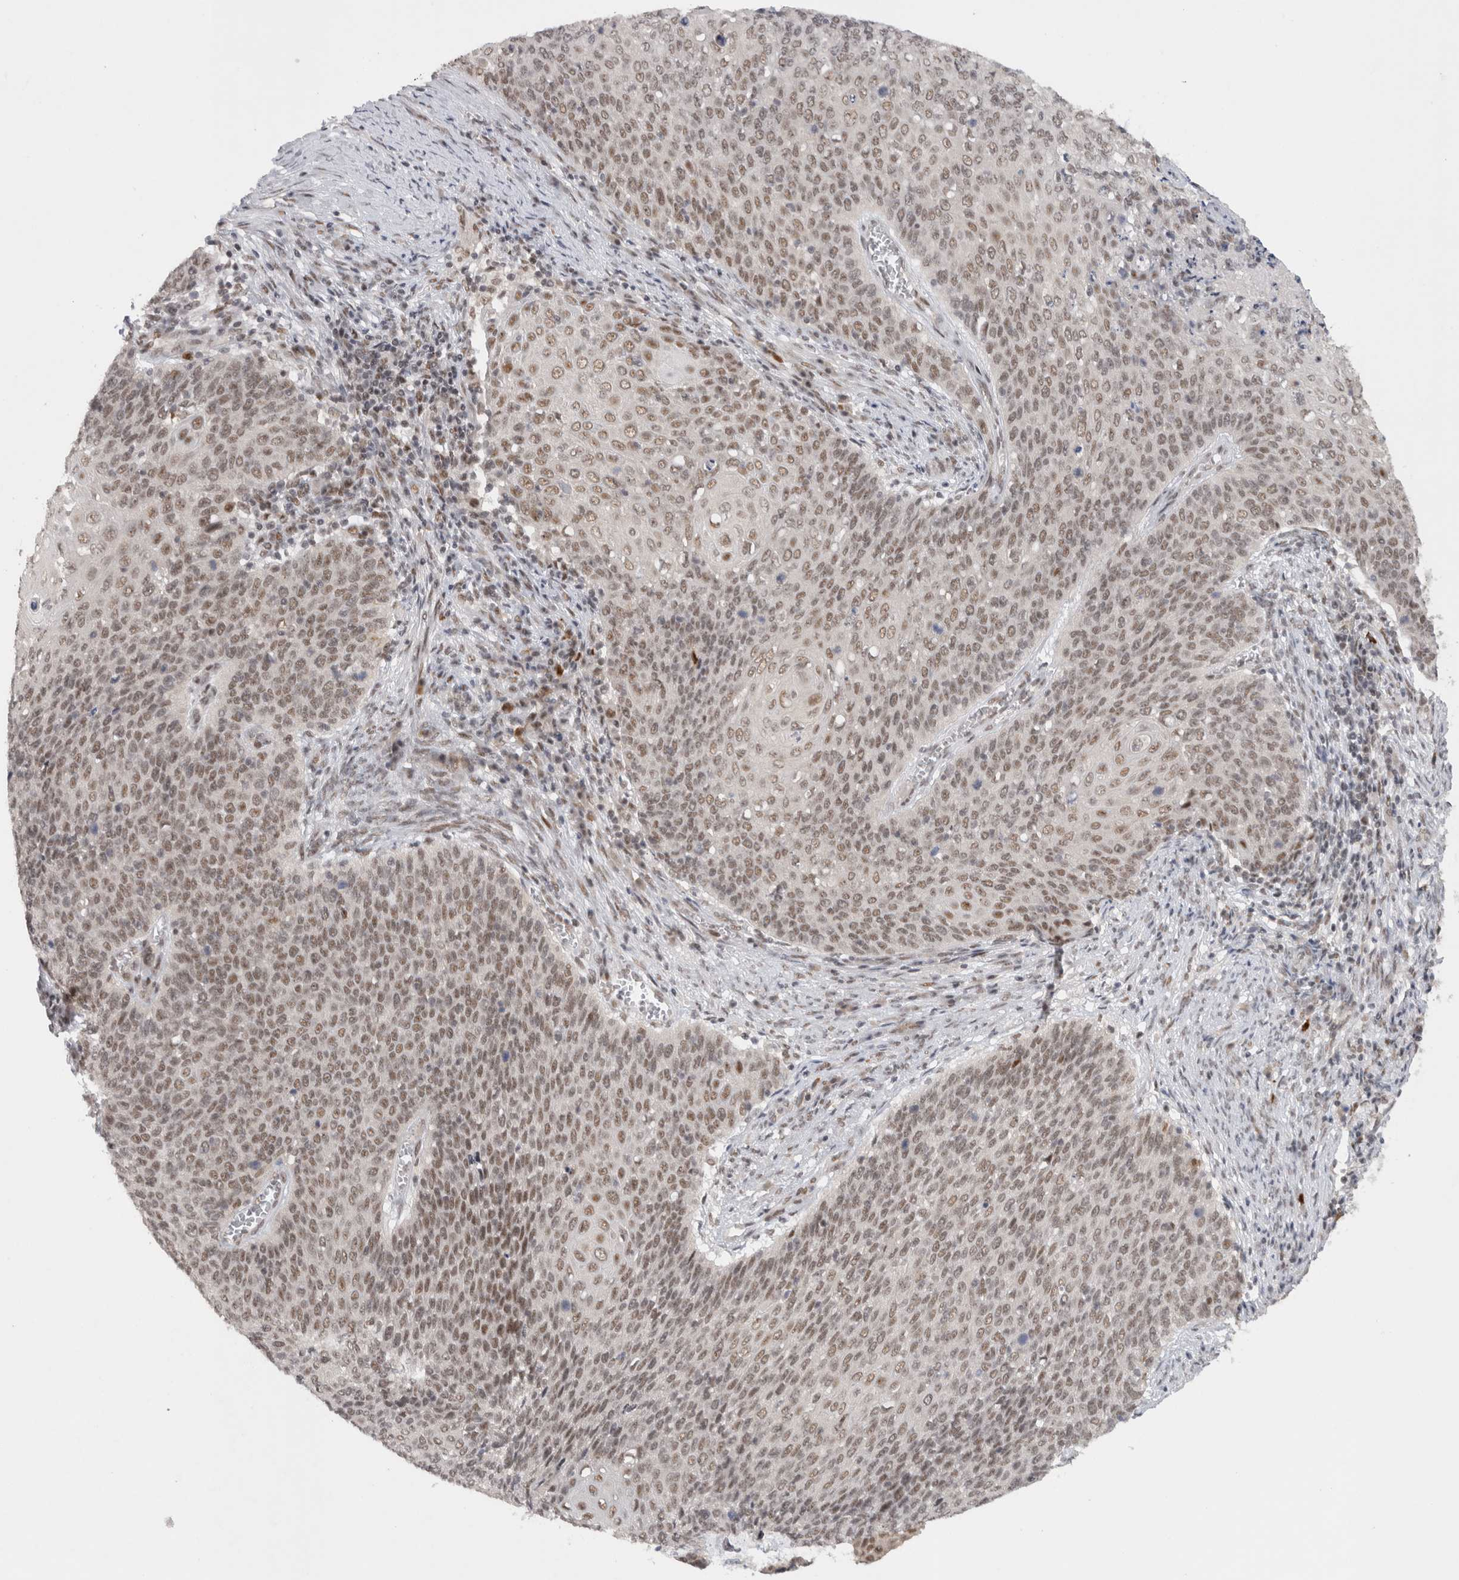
{"staining": {"intensity": "weak", "quantity": ">75%", "location": "nuclear"}, "tissue": "cervical cancer", "cell_type": "Tumor cells", "image_type": "cancer", "snomed": [{"axis": "morphology", "description": "Squamous cell carcinoma, NOS"}, {"axis": "topography", "description": "Cervix"}], "caption": "Human cervical cancer (squamous cell carcinoma) stained with a protein marker exhibits weak staining in tumor cells.", "gene": "HESX1", "patient": {"sex": "female", "age": 39}}